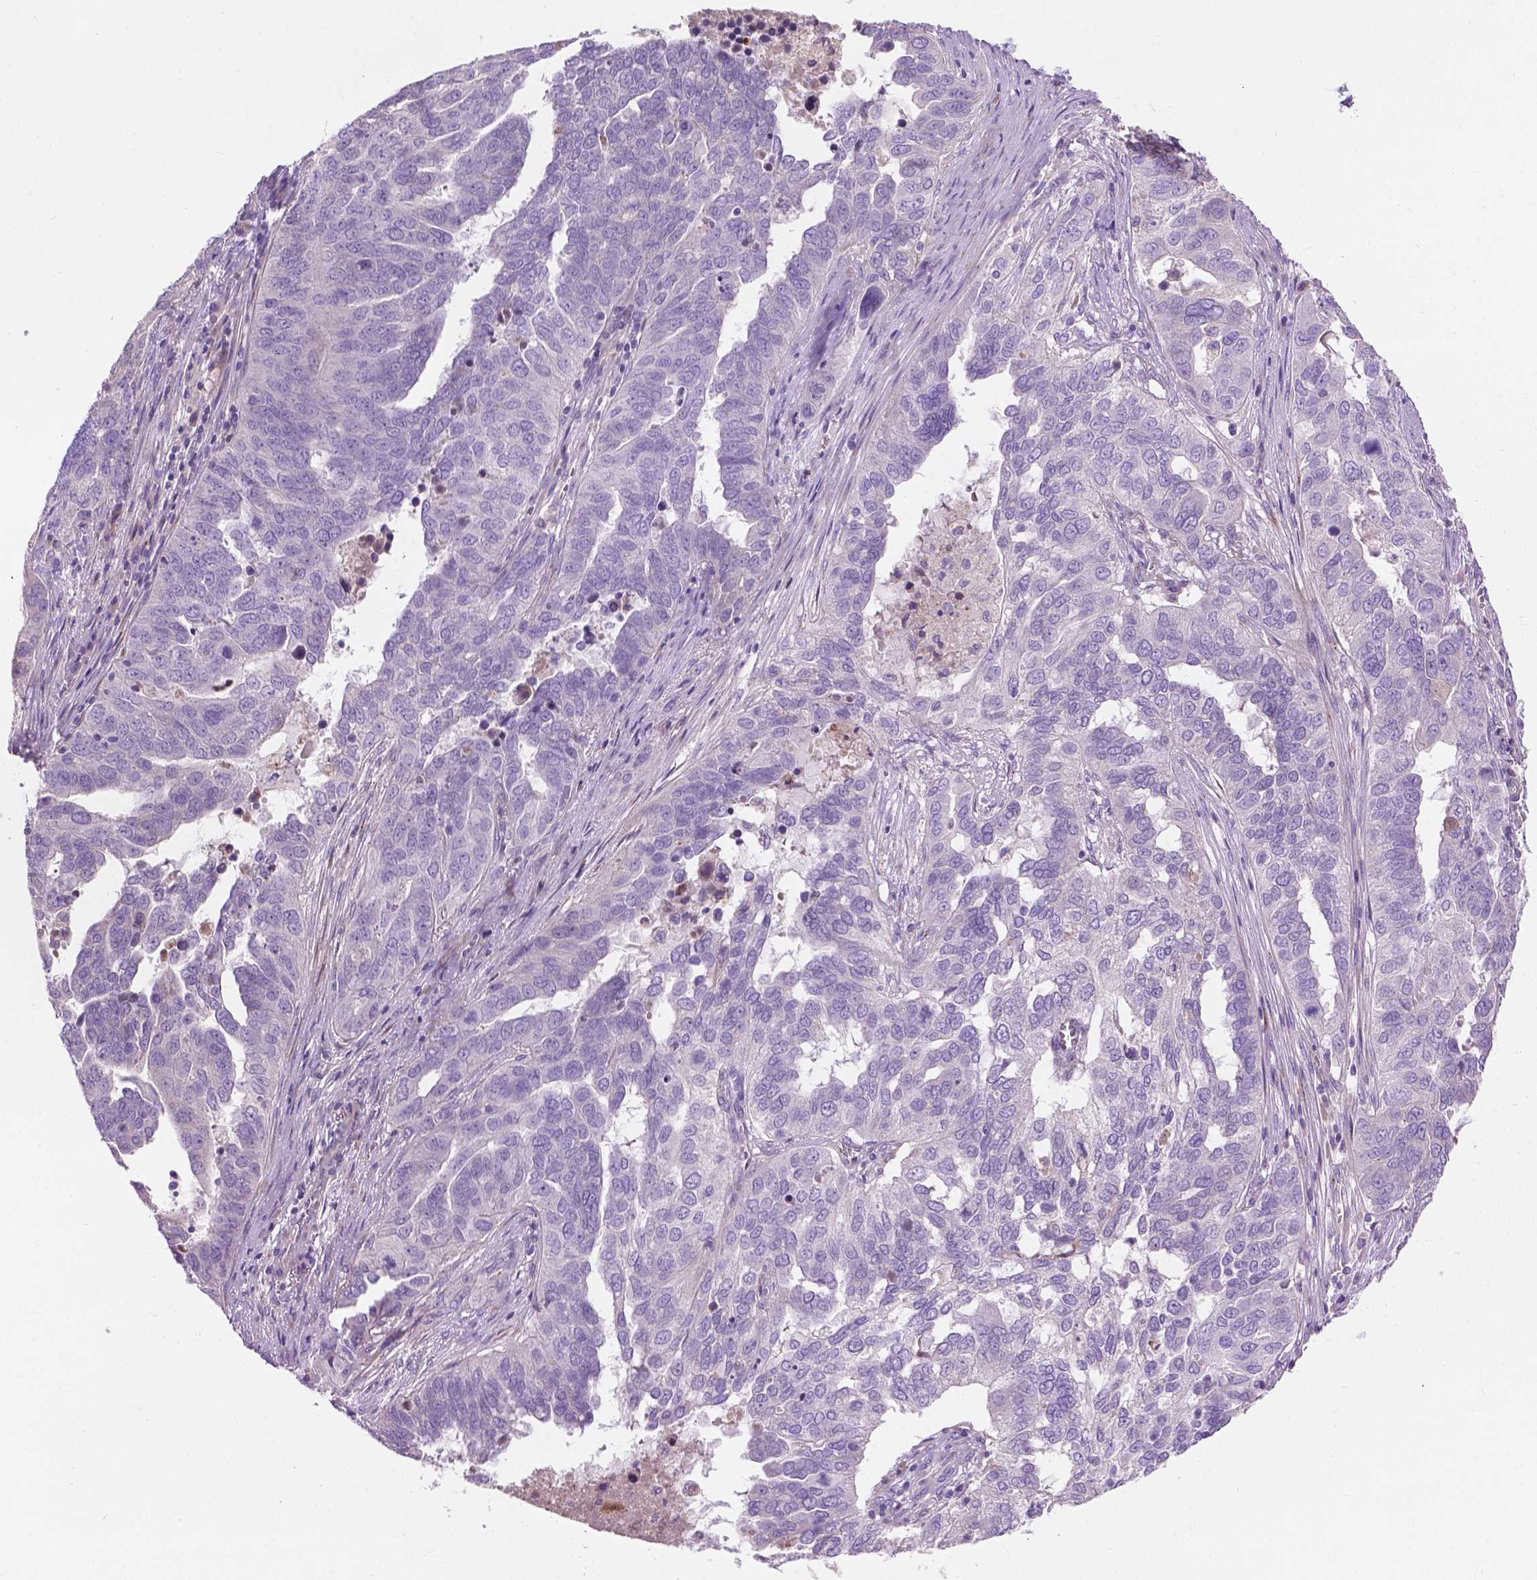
{"staining": {"intensity": "negative", "quantity": "none", "location": "none"}, "tissue": "ovarian cancer", "cell_type": "Tumor cells", "image_type": "cancer", "snomed": [{"axis": "morphology", "description": "Carcinoma, endometroid"}, {"axis": "topography", "description": "Soft tissue"}, {"axis": "topography", "description": "Ovary"}], "caption": "This is an IHC image of ovarian endometroid carcinoma. There is no positivity in tumor cells.", "gene": "NOXO1", "patient": {"sex": "female", "age": 52}}